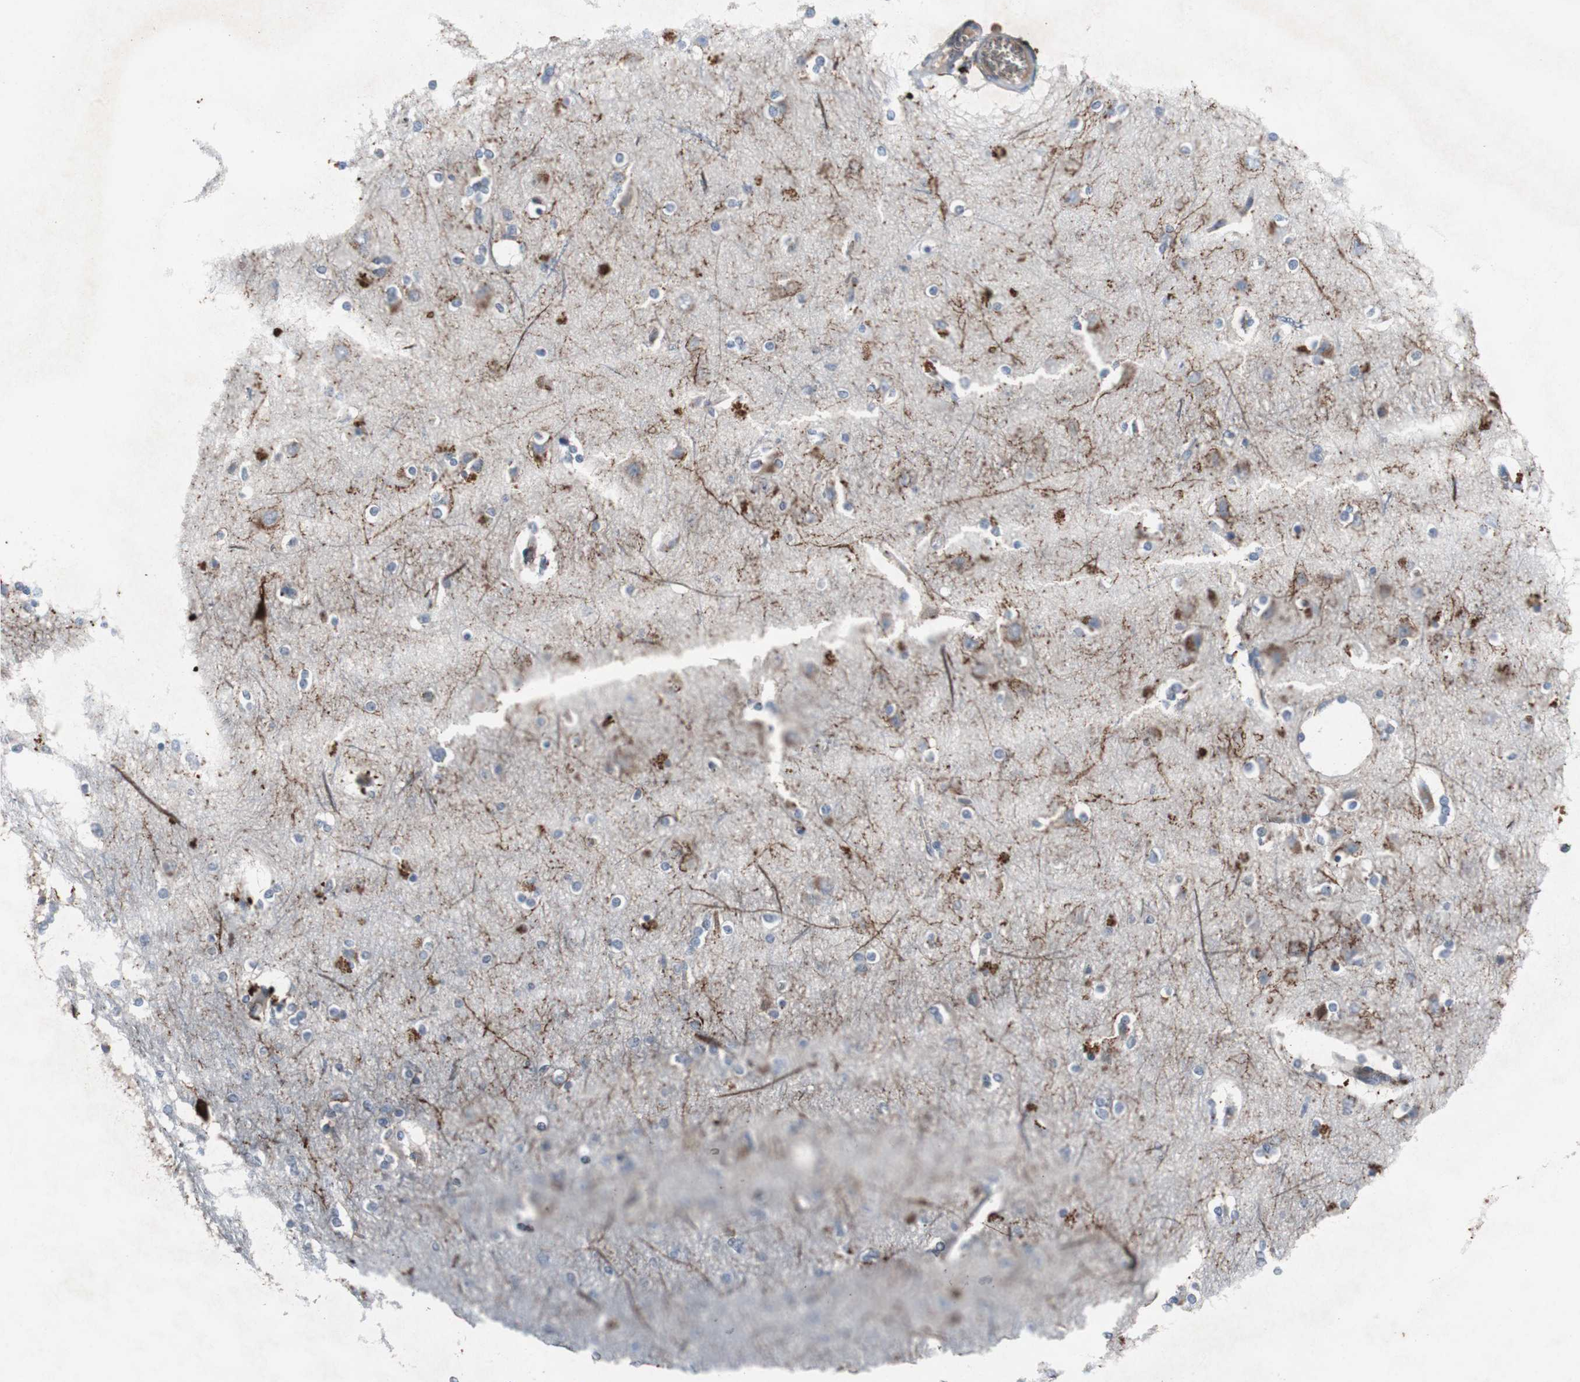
{"staining": {"intensity": "weak", "quantity": "<25%", "location": "cytoplasmic/membranous"}, "tissue": "cerebral cortex", "cell_type": "Endothelial cells", "image_type": "normal", "snomed": [{"axis": "morphology", "description": "Normal tissue, NOS"}, {"axis": "topography", "description": "Cerebral cortex"}], "caption": "Immunohistochemical staining of benign human cerebral cortex shows no significant expression in endothelial cells.", "gene": "CALB2", "patient": {"sex": "female", "age": 54}}